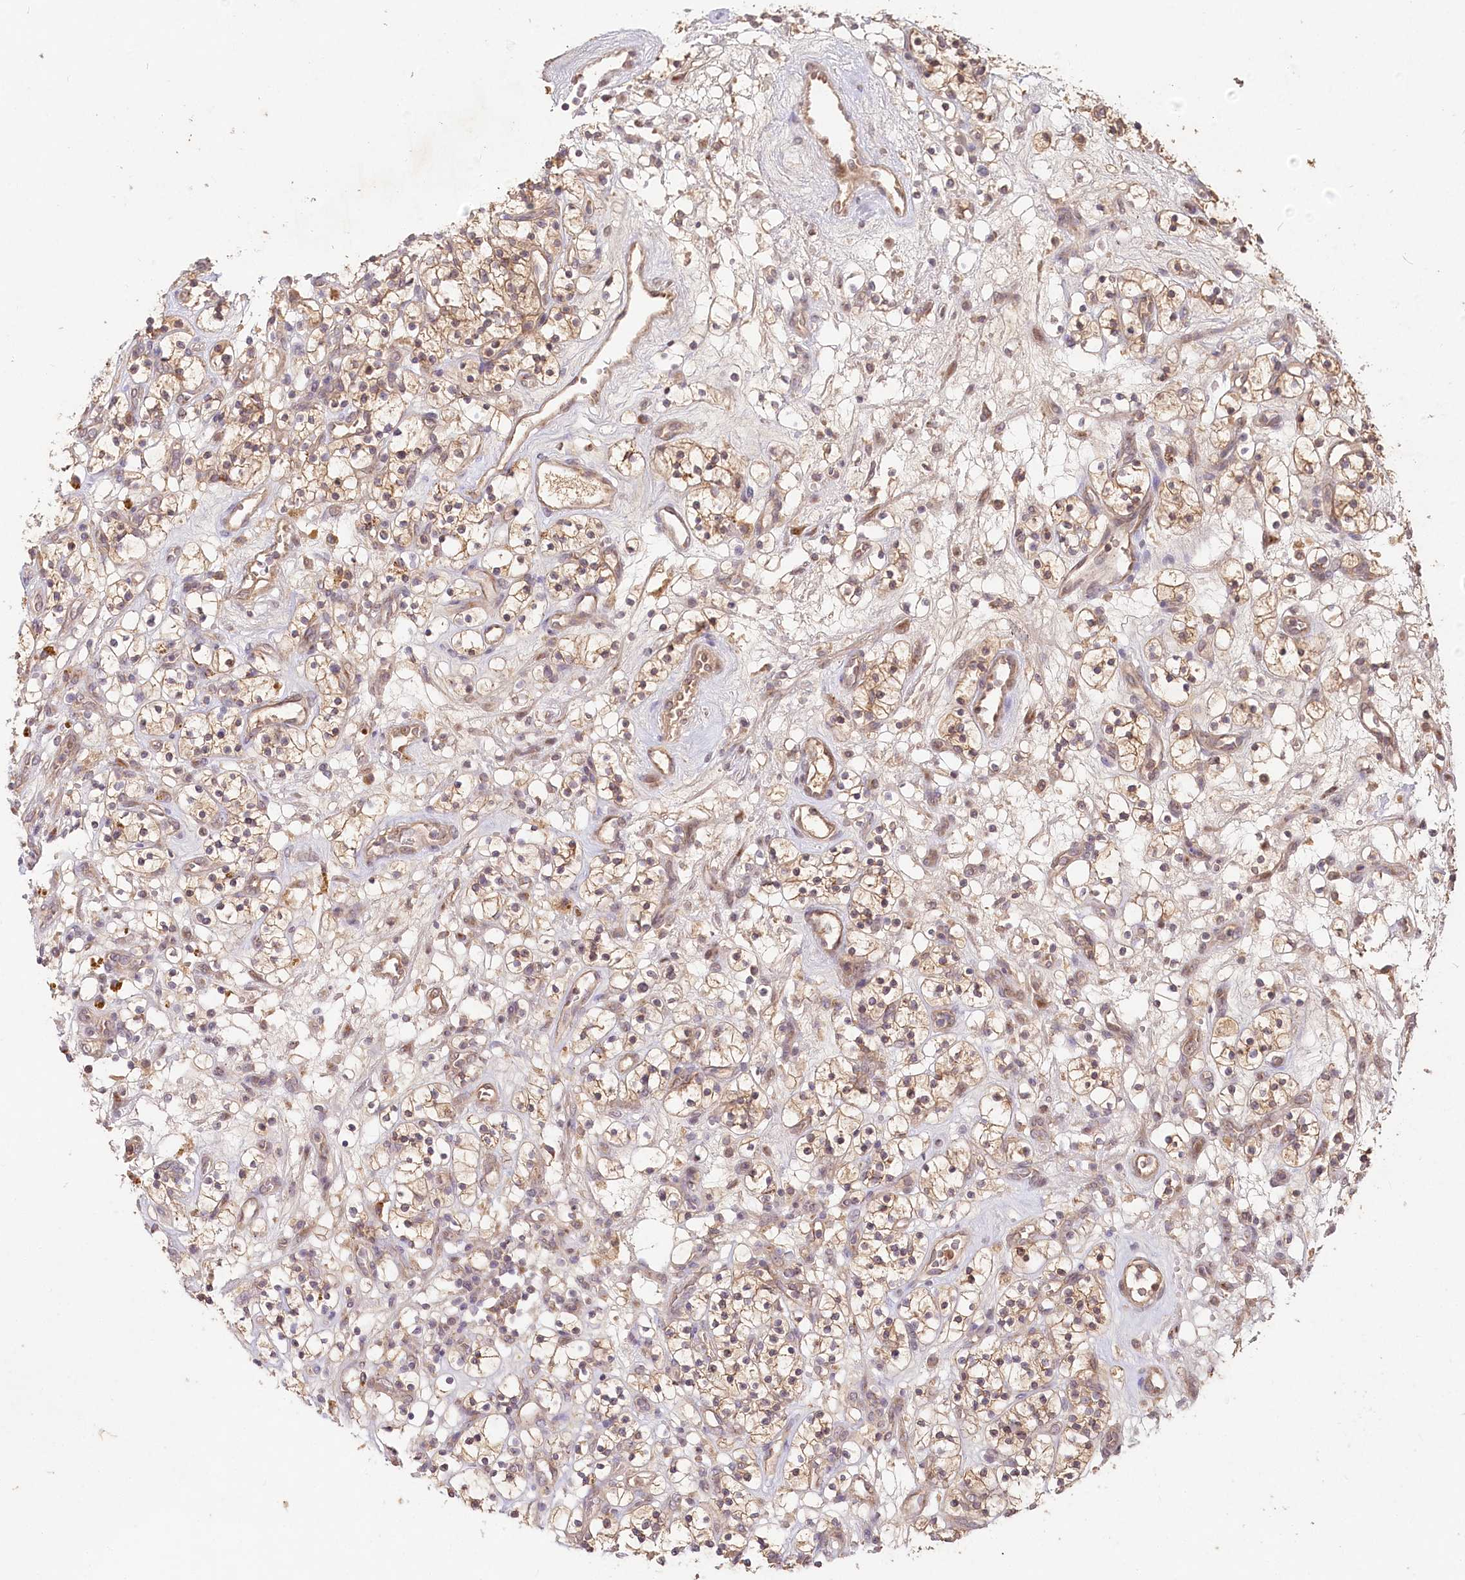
{"staining": {"intensity": "moderate", "quantity": ">75%", "location": "cytoplasmic/membranous"}, "tissue": "renal cancer", "cell_type": "Tumor cells", "image_type": "cancer", "snomed": [{"axis": "morphology", "description": "Adenocarcinoma, NOS"}, {"axis": "topography", "description": "Kidney"}], "caption": "Tumor cells reveal medium levels of moderate cytoplasmic/membranous expression in about >75% of cells in human renal cancer.", "gene": "IRAK1BP1", "patient": {"sex": "female", "age": 57}}